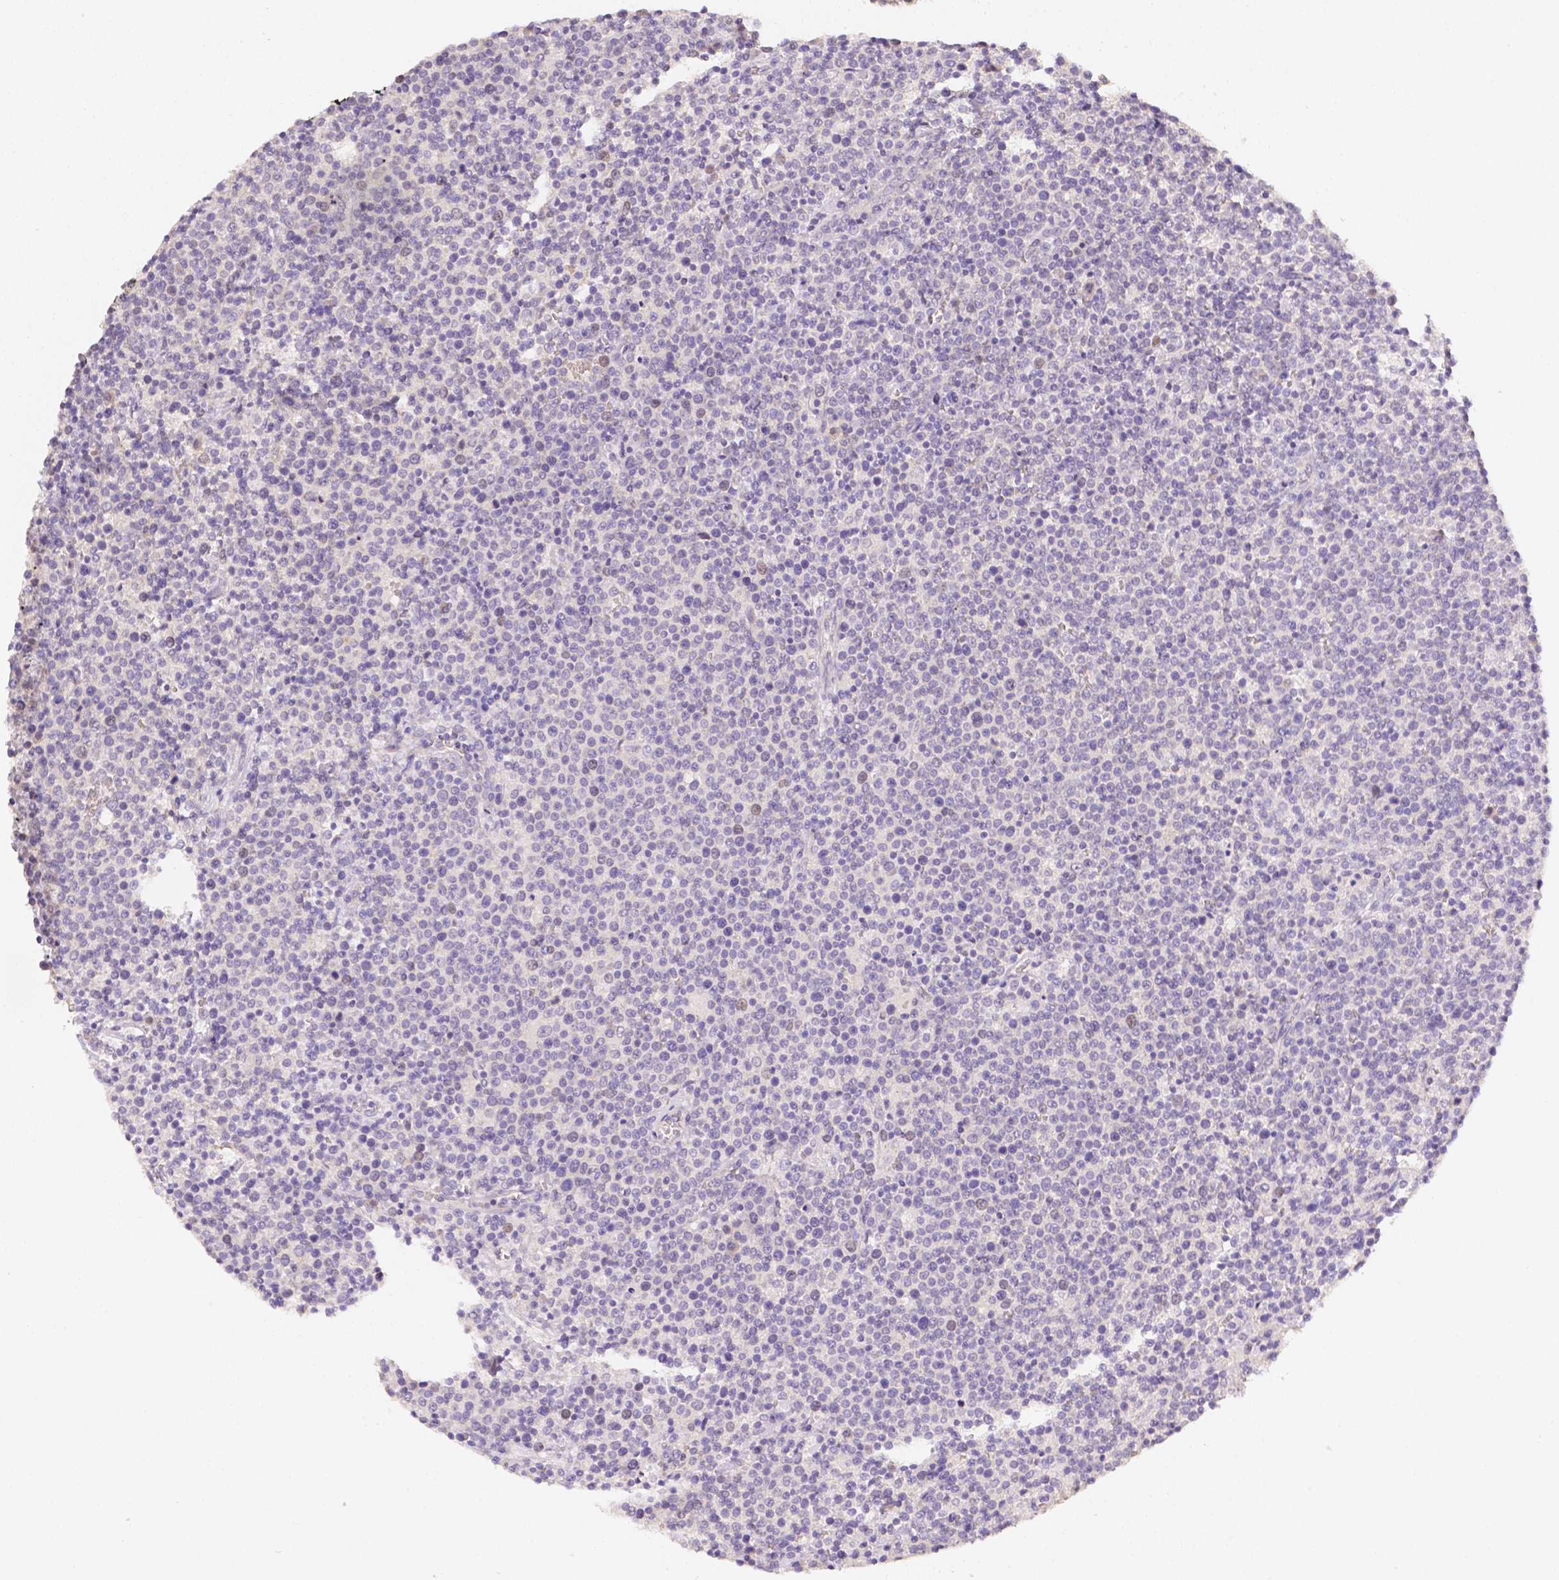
{"staining": {"intensity": "negative", "quantity": "none", "location": "none"}, "tissue": "lymphoma", "cell_type": "Tumor cells", "image_type": "cancer", "snomed": [{"axis": "morphology", "description": "Malignant lymphoma, non-Hodgkin's type, High grade"}, {"axis": "topography", "description": "Lymph node"}], "caption": "Immunohistochemical staining of lymphoma reveals no significant positivity in tumor cells. (Immunohistochemistry, brightfield microscopy, high magnification).", "gene": "C10orf67", "patient": {"sex": "male", "age": 61}}